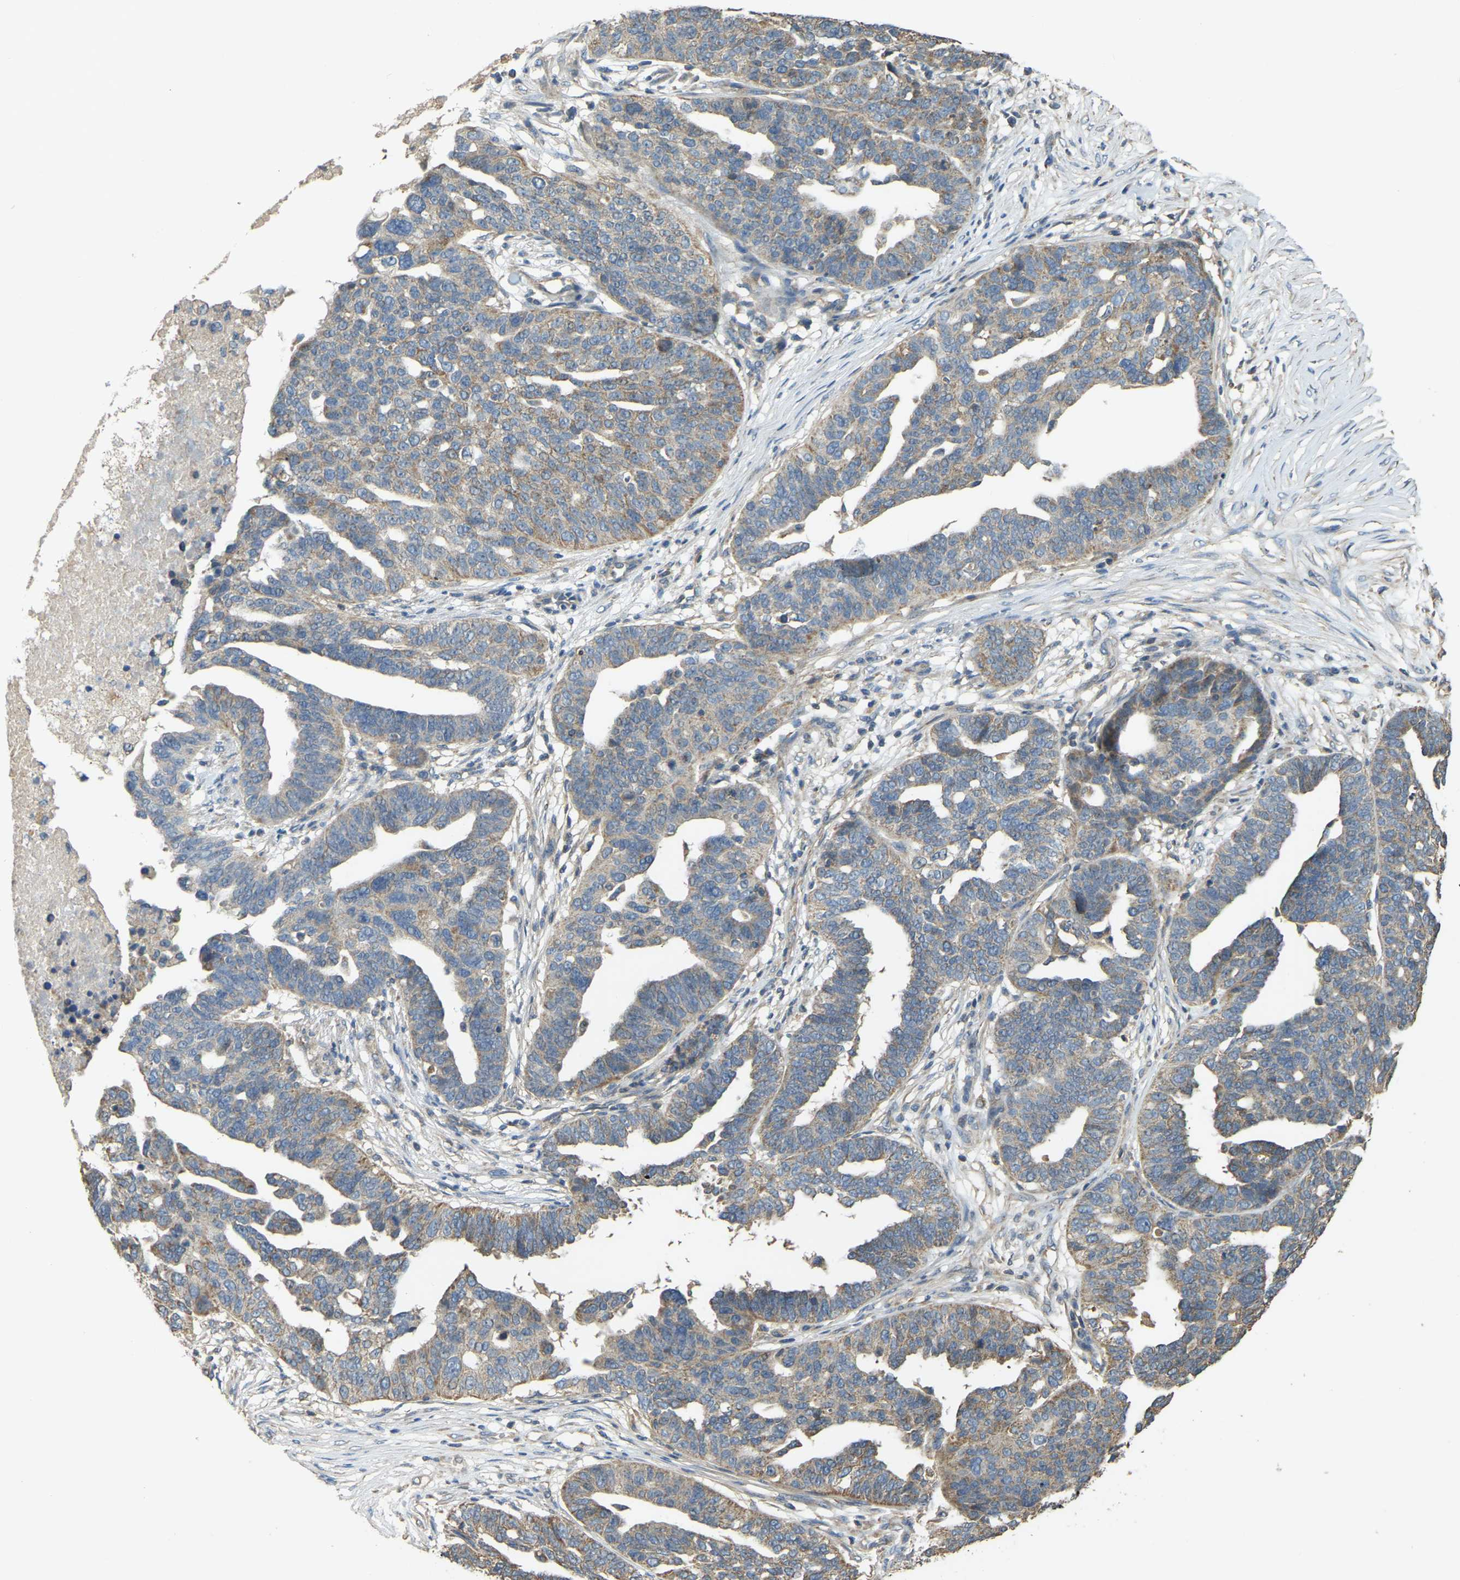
{"staining": {"intensity": "moderate", "quantity": "25%-75%", "location": "cytoplasmic/membranous"}, "tissue": "ovarian cancer", "cell_type": "Tumor cells", "image_type": "cancer", "snomed": [{"axis": "morphology", "description": "Cystadenocarcinoma, serous, NOS"}, {"axis": "topography", "description": "Ovary"}], "caption": "Ovarian cancer (serous cystadenocarcinoma) stained with IHC reveals moderate cytoplasmic/membranous expression in approximately 25%-75% of tumor cells. Nuclei are stained in blue.", "gene": "GNG2", "patient": {"sex": "female", "age": 59}}